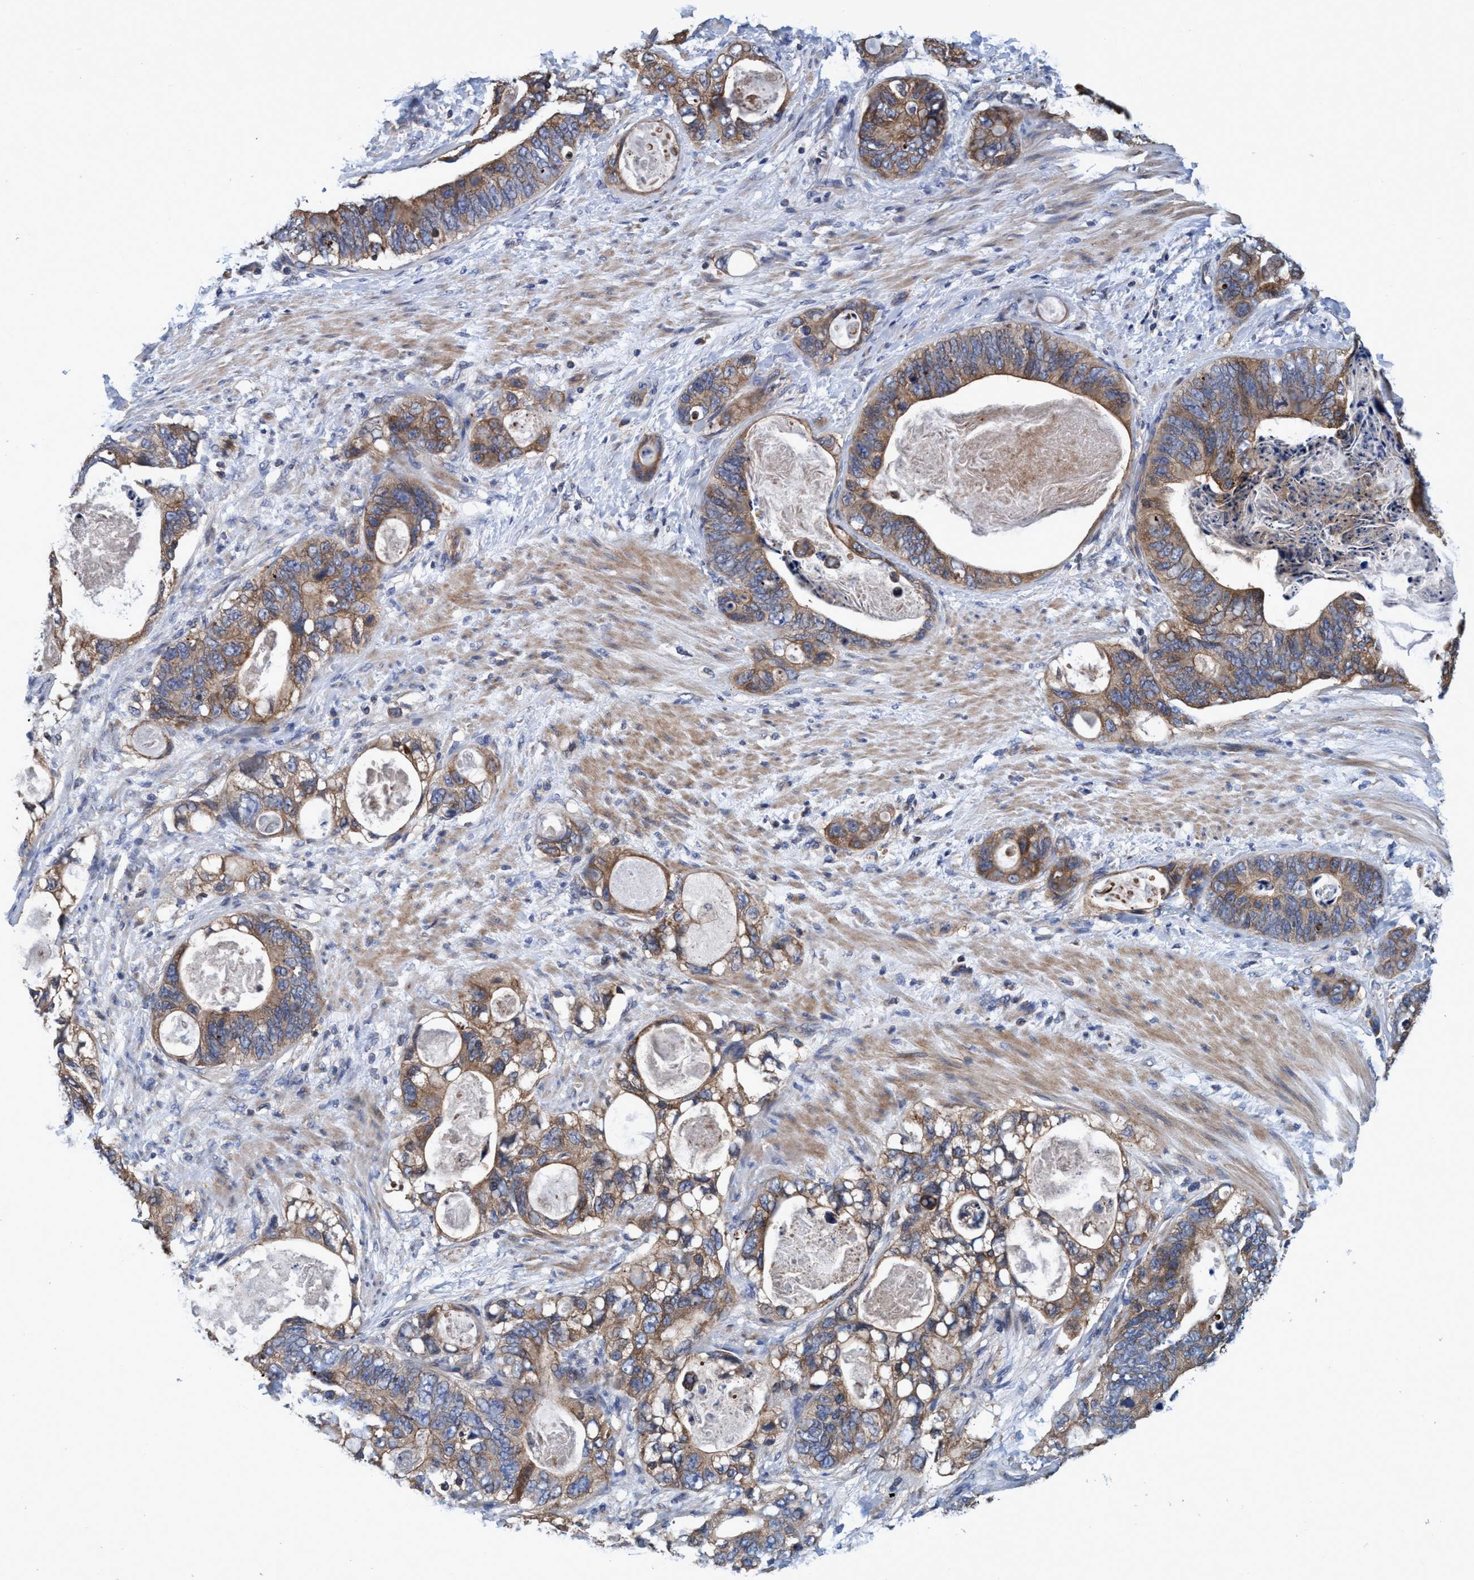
{"staining": {"intensity": "moderate", "quantity": ">75%", "location": "cytoplasmic/membranous"}, "tissue": "stomach cancer", "cell_type": "Tumor cells", "image_type": "cancer", "snomed": [{"axis": "morphology", "description": "Normal tissue, NOS"}, {"axis": "morphology", "description": "Adenocarcinoma, NOS"}, {"axis": "topography", "description": "Stomach"}], "caption": "Immunohistochemical staining of stomach adenocarcinoma reveals moderate cytoplasmic/membranous protein positivity in approximately >75% of tumor cells.", "gene": "CALCOCO2", "patient": {"sex": "female", "age": 89}}